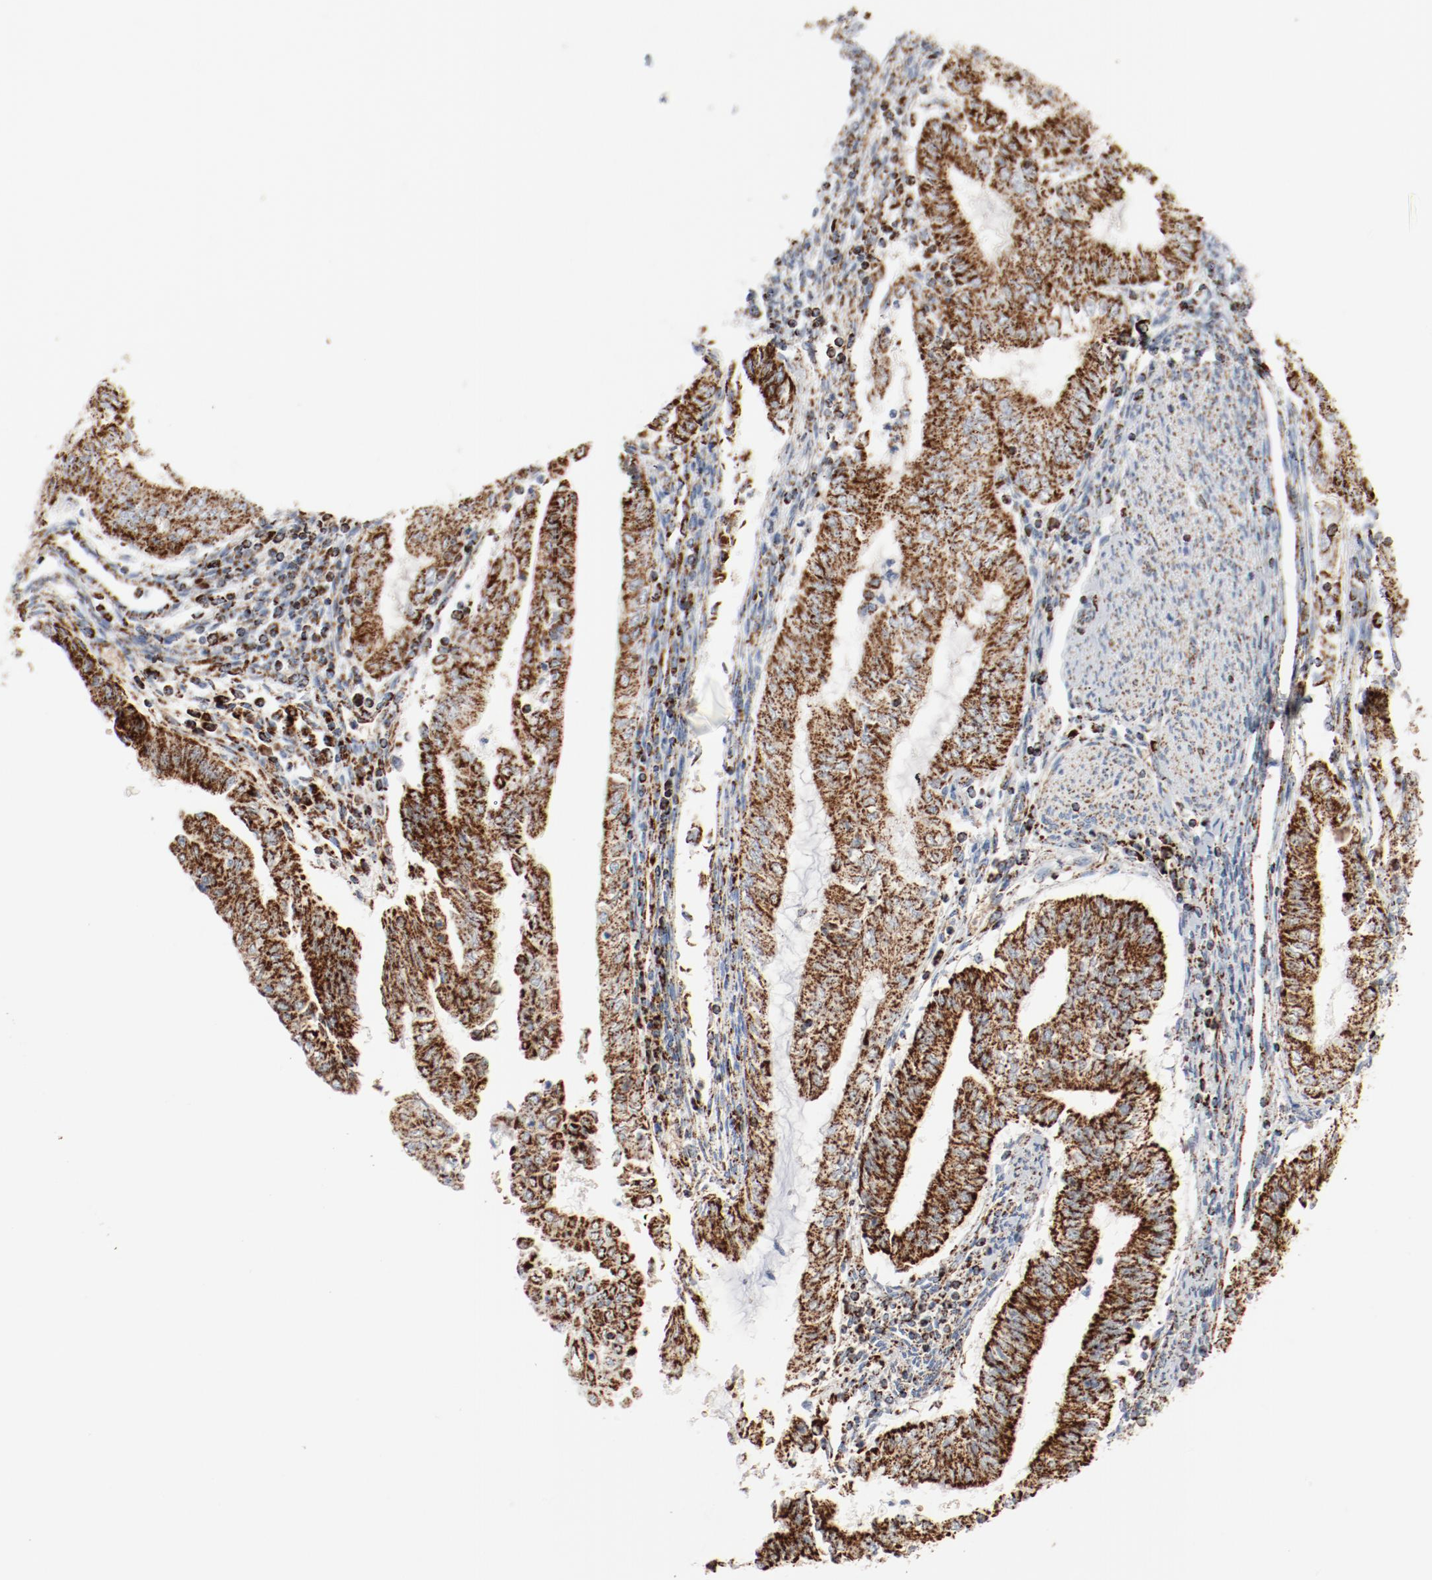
{"staining": {"intensity": "strong", "quantity": "<25%", "location": "cytoplasmic/membranous"}, "tissue": "endometrial cancer", "cell_type": "Tumor cells", "image_type": "cancer", "snomed": [{"axis": "morphology", "description": "Adenocarcinoma, NOS"}, {"axis": "topography", "description": "Endometrium"}], "caption": "A photomicrograph showing strong cytoplasmic/membranous positivity in about <25% of tumor cells in endometrial cancer, as visualized by brown immunohistochemical staining.", "gene": "NDUFB8", "patient": {"sex": "female", "age": 66}}